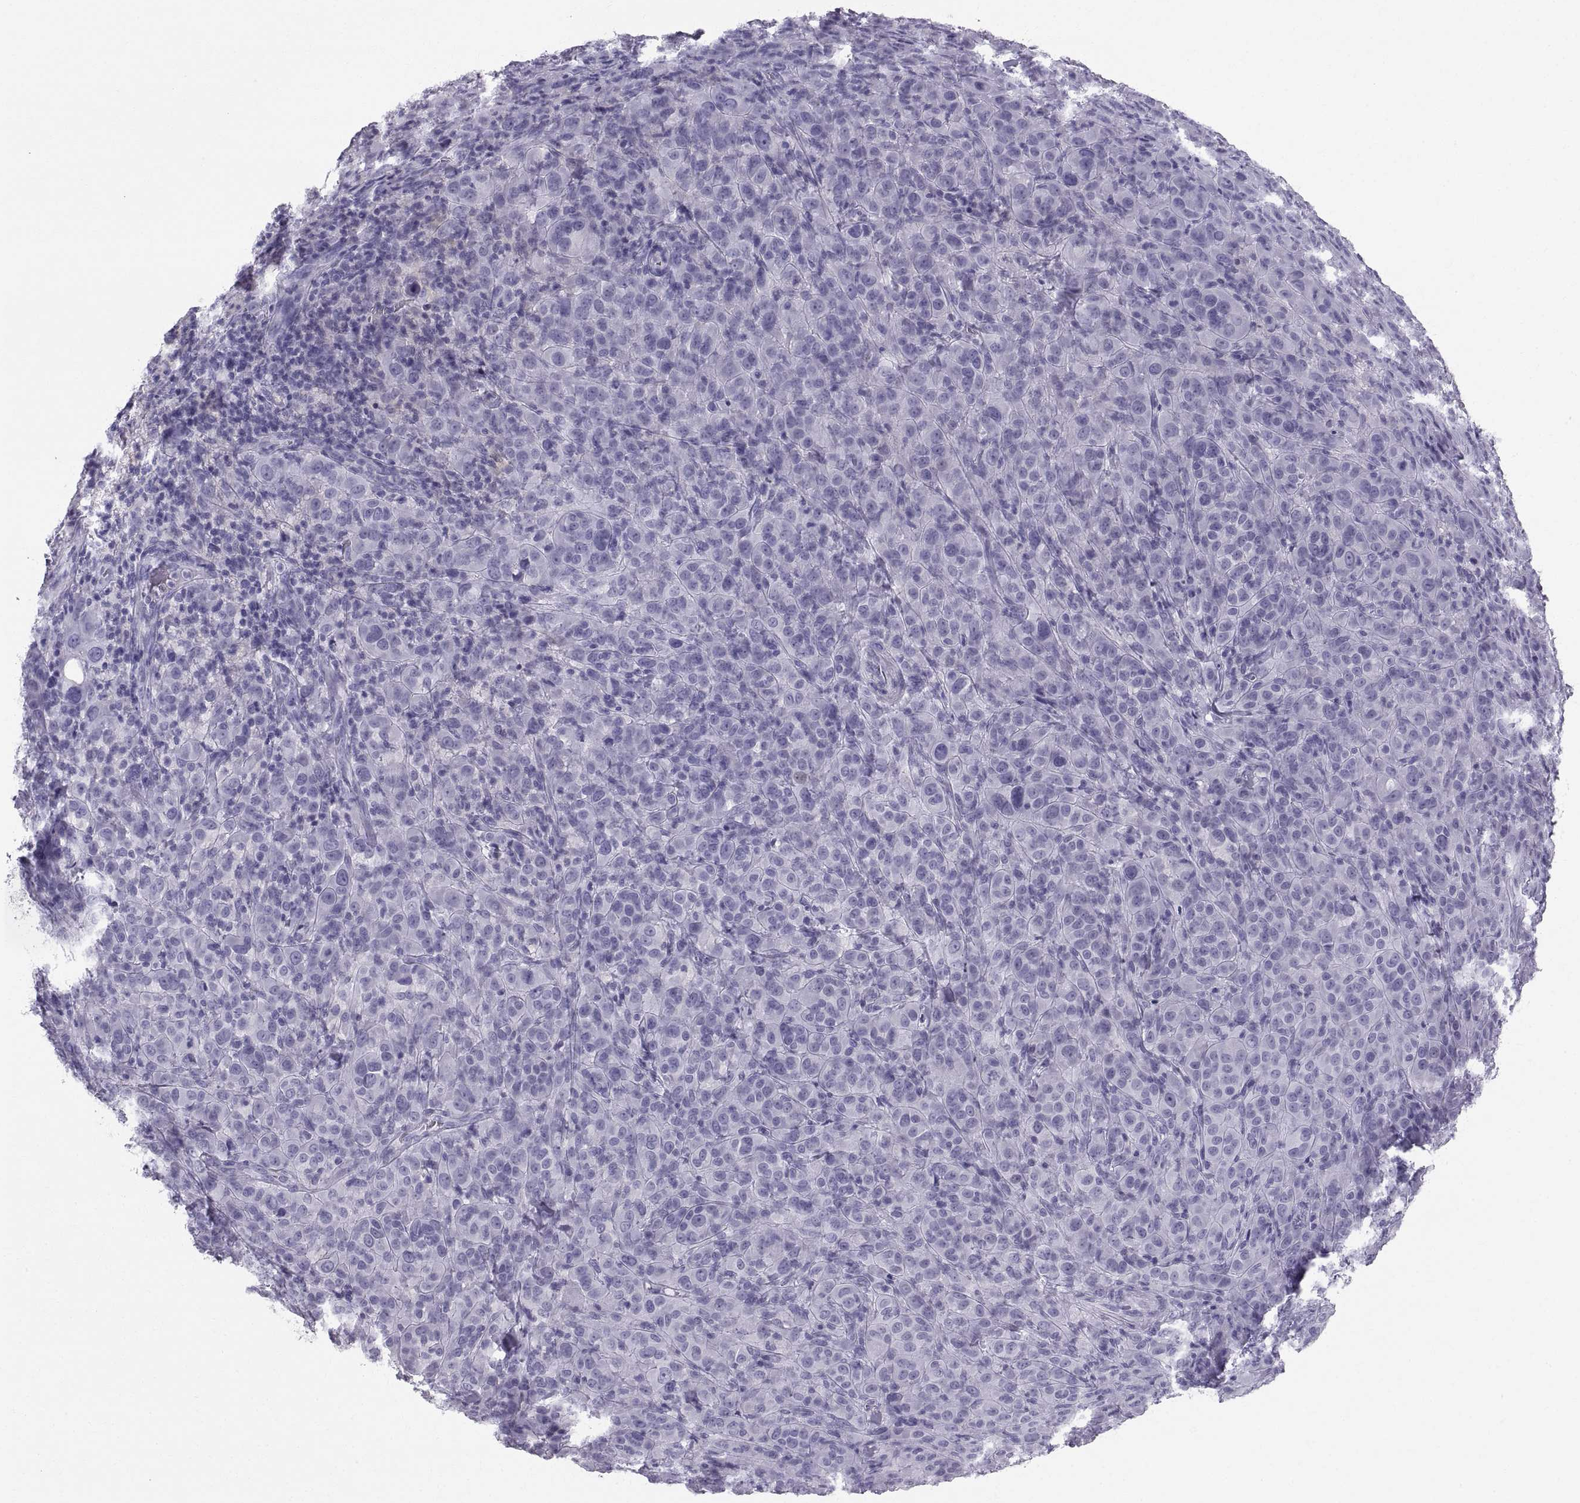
{"staining": {"intensity": "negative", "quantity": "none", "location": "none"}, "tissue": "melanoma", "cell_type": "Tumor cells", "image_type": "cancer", "snomed": [{"axis": "morphology", "description": "Malignant melanoma, NOS"}, {"axis": "topography", "description": "Skin"}], "caption": "Immunohistochemical staining of human melanoma displays no significant staining in tumor cells. Nuclei are stained in blue.", "gene": "SLC22A6", "patient": {"sex": "female", "age": 87}}